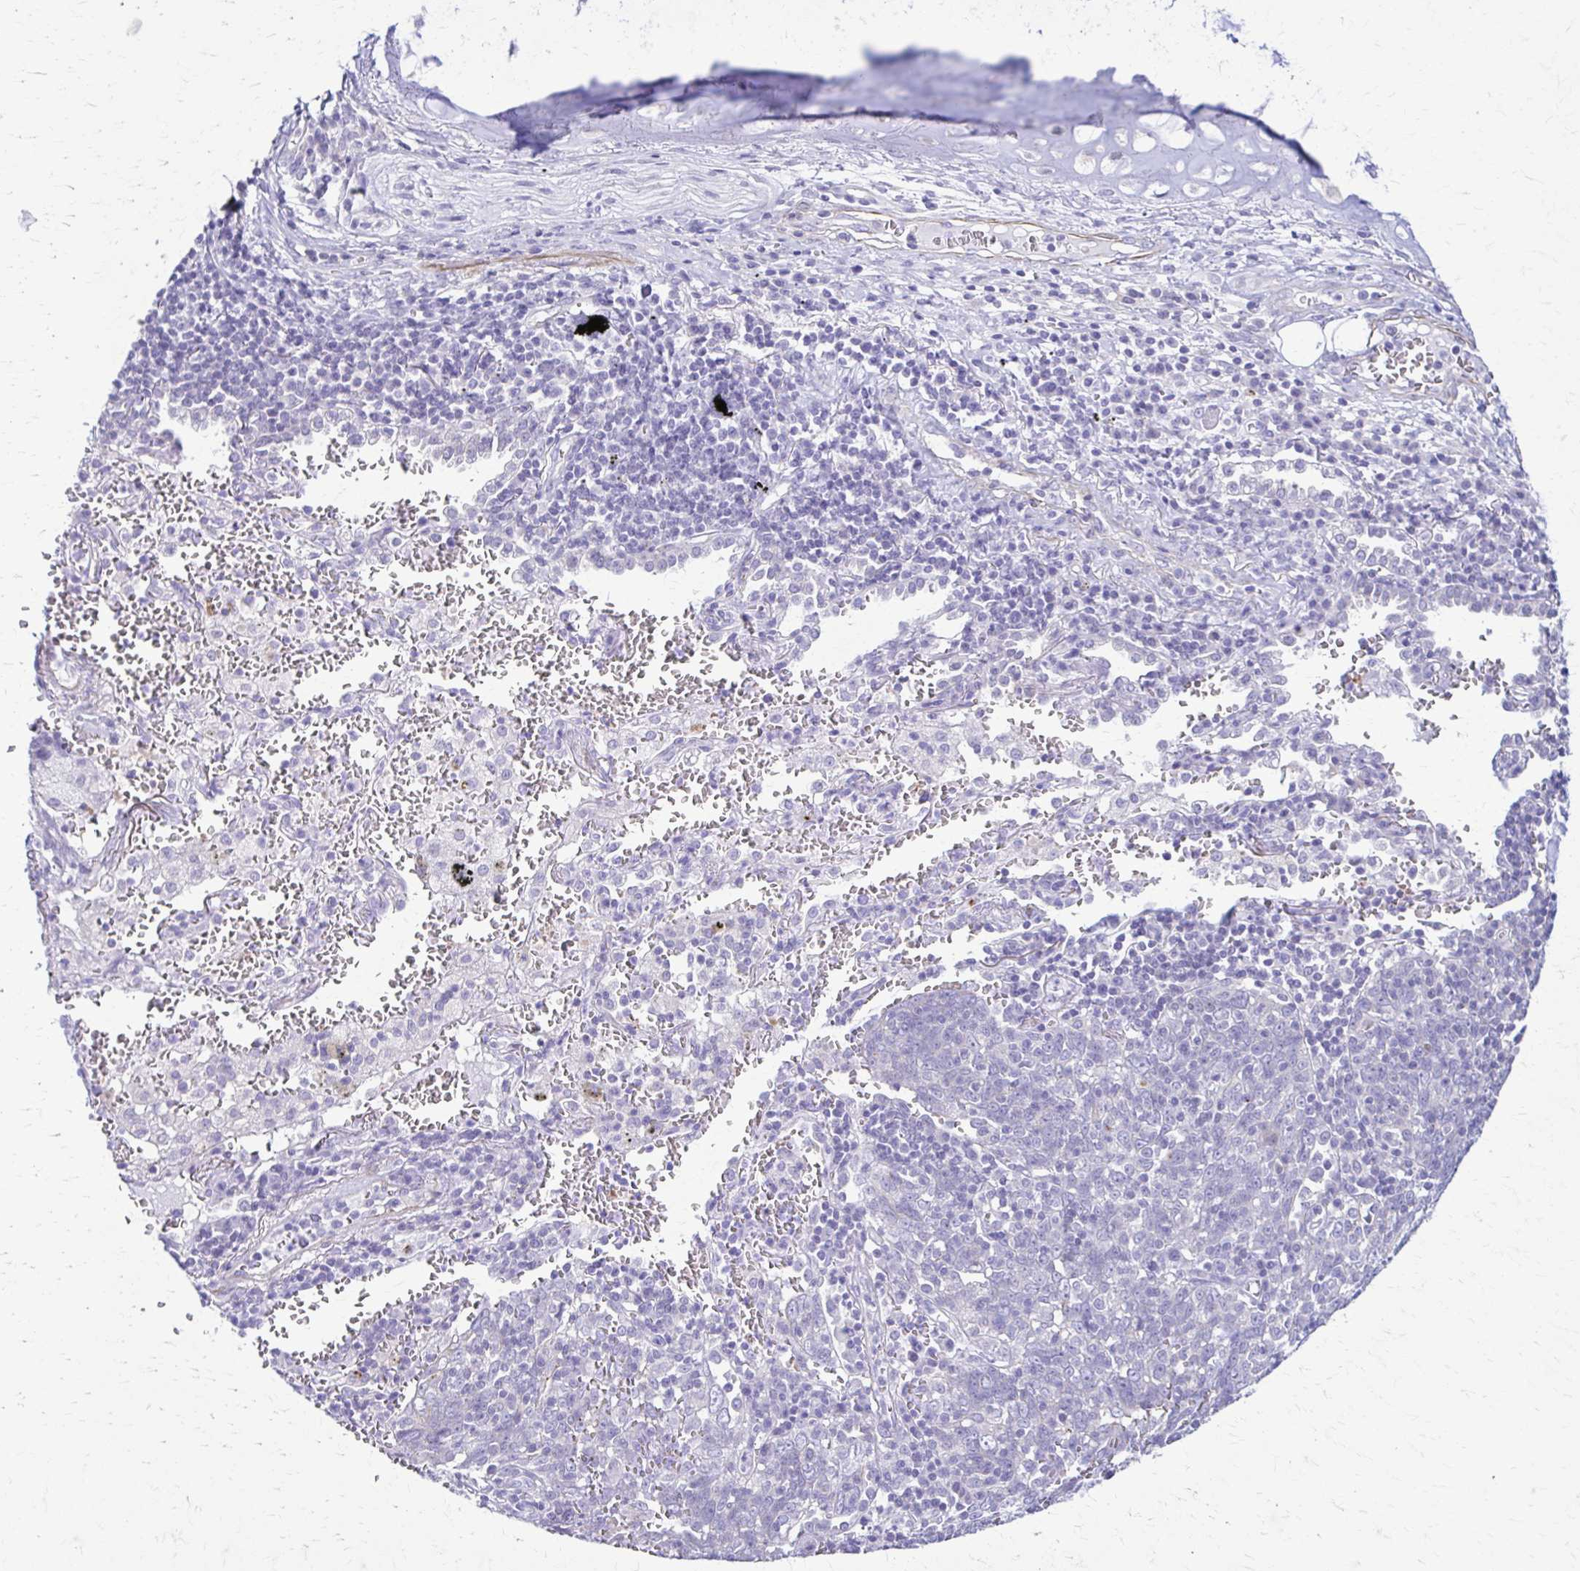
{"staining": {"intensity": "negative", "quantity": "none", "location": "none"}, "tissue": "lung cancer", "cell_type": "Tumor cells", "image_type": "cancer", "snomed": [{"axis": "morphology", "description": "Squamous cell carcinoma, NOS"}, {"axis": "topography", "description": "Lung"}], "caption": "Tumor cells show no significant positivity in squamous cell carcinoma (lung). (DAB (3,3'-diaminobenzidine) immunohistochemistry with hematoxylin counter stain).", "gene": "DSP", "patient": {"sex": "female", "age": 72}}